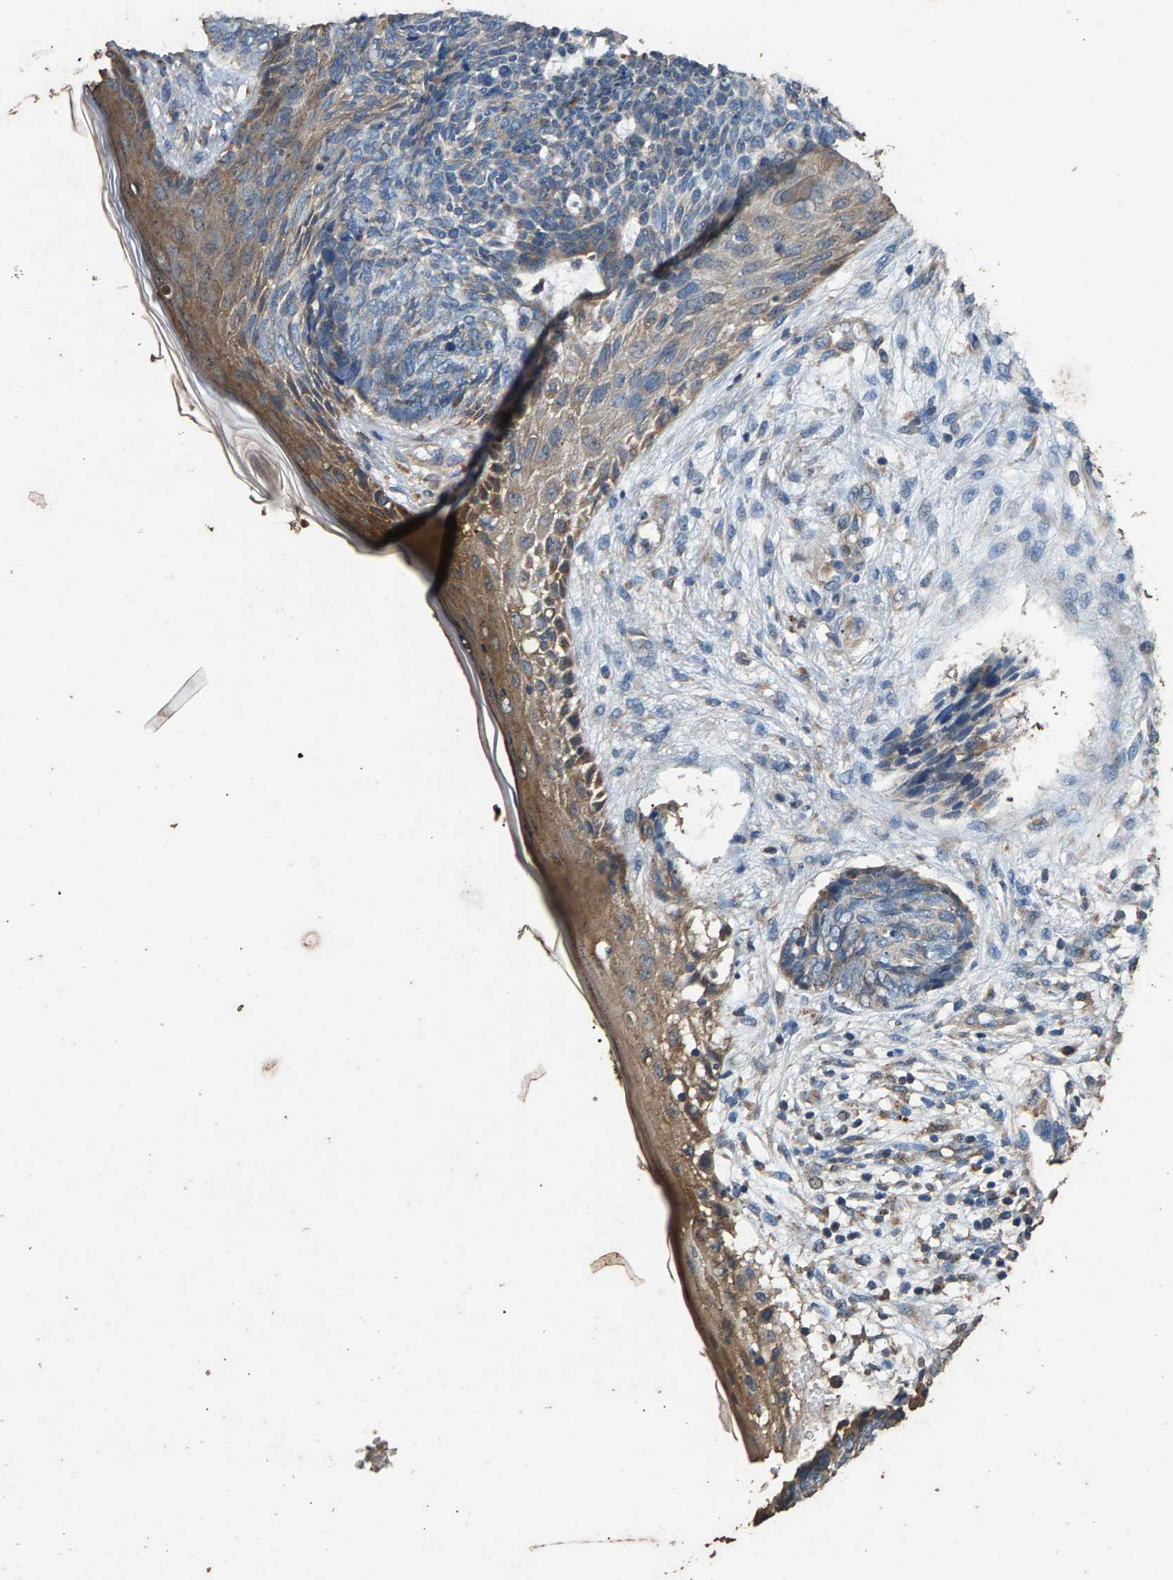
{"staining": {"intensity": "negative", "quantity": "none", "location": "none"}, "tissue": "skin cancer", "cell_type": "Tumor cells", "image_type": "cancer", "snomed": [{"axis": "morphology", "description": "Basal cell carcinoma"}, {"axis": "topography", "description": "Skin"}], "caption": "The image displays no significant staining in tumor cells of basal cell carcinoma (skin).", "gene": "MRPL27", "patient": {"sex": "female", "age": 84}}